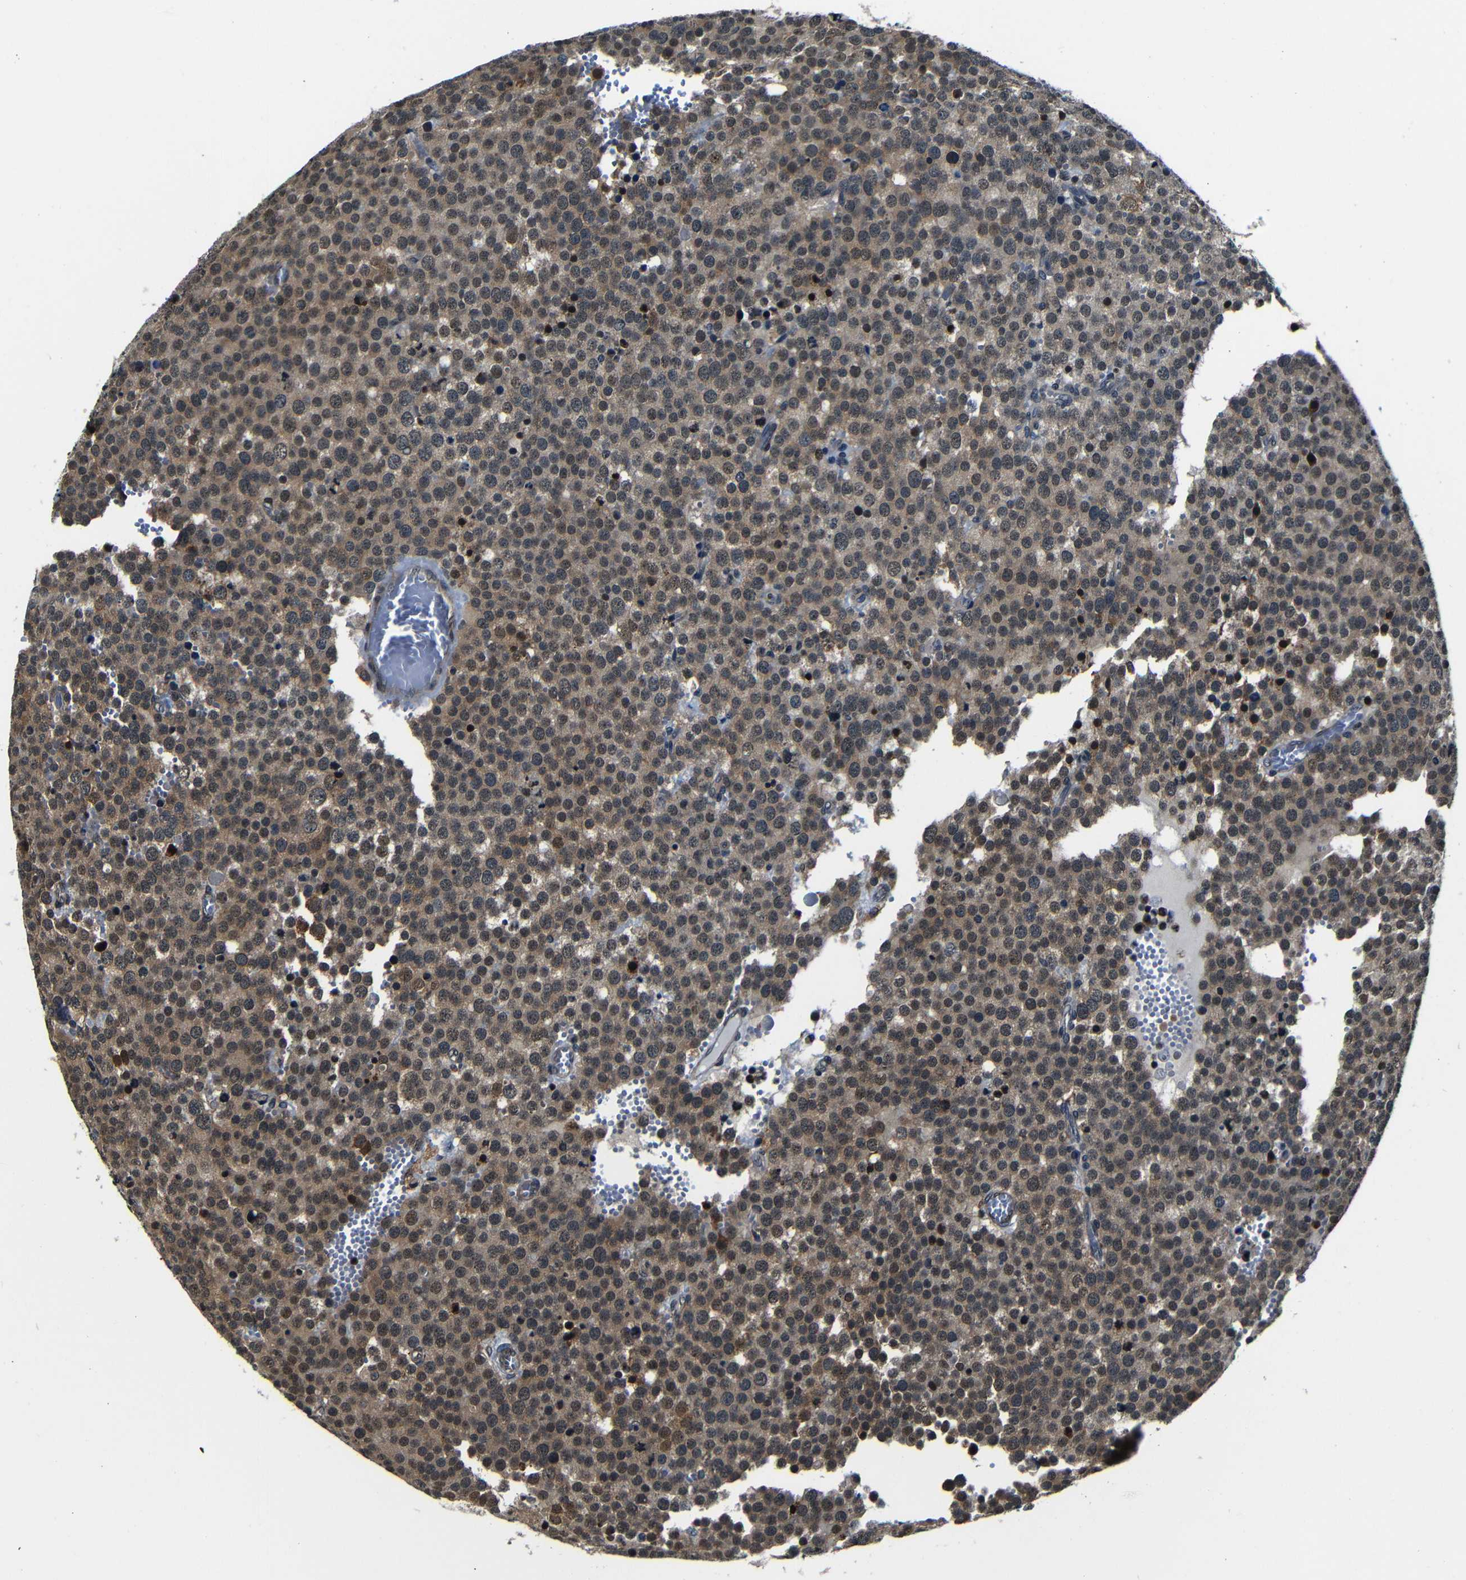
{"staining": {"intensity": "weak", "quantity": ">75%", "location": "cytoplasmic/membranous,nuclear"}, "tissue": "testis cancer", "cell_type": "Tumor cells", "image_type": "cancer", "snomed": [{"axis": "morphology", "description": "Normal tissue, NOS"}, {"axis": "morphology", "description": "Seminoma, NOS"}, {"axis": "topography", "description": "Testis"}], "caption": "Testis cancer tissue displays weak cytoplasmic/membranous and nuclear expression in about >75% of tumor cells, visualized by immunohistochemistry. (Brightfield microscopy of DAB IHC at high magnification).", "gene": "NCBP3", "patient": {"sex": "male", "age": 71}}